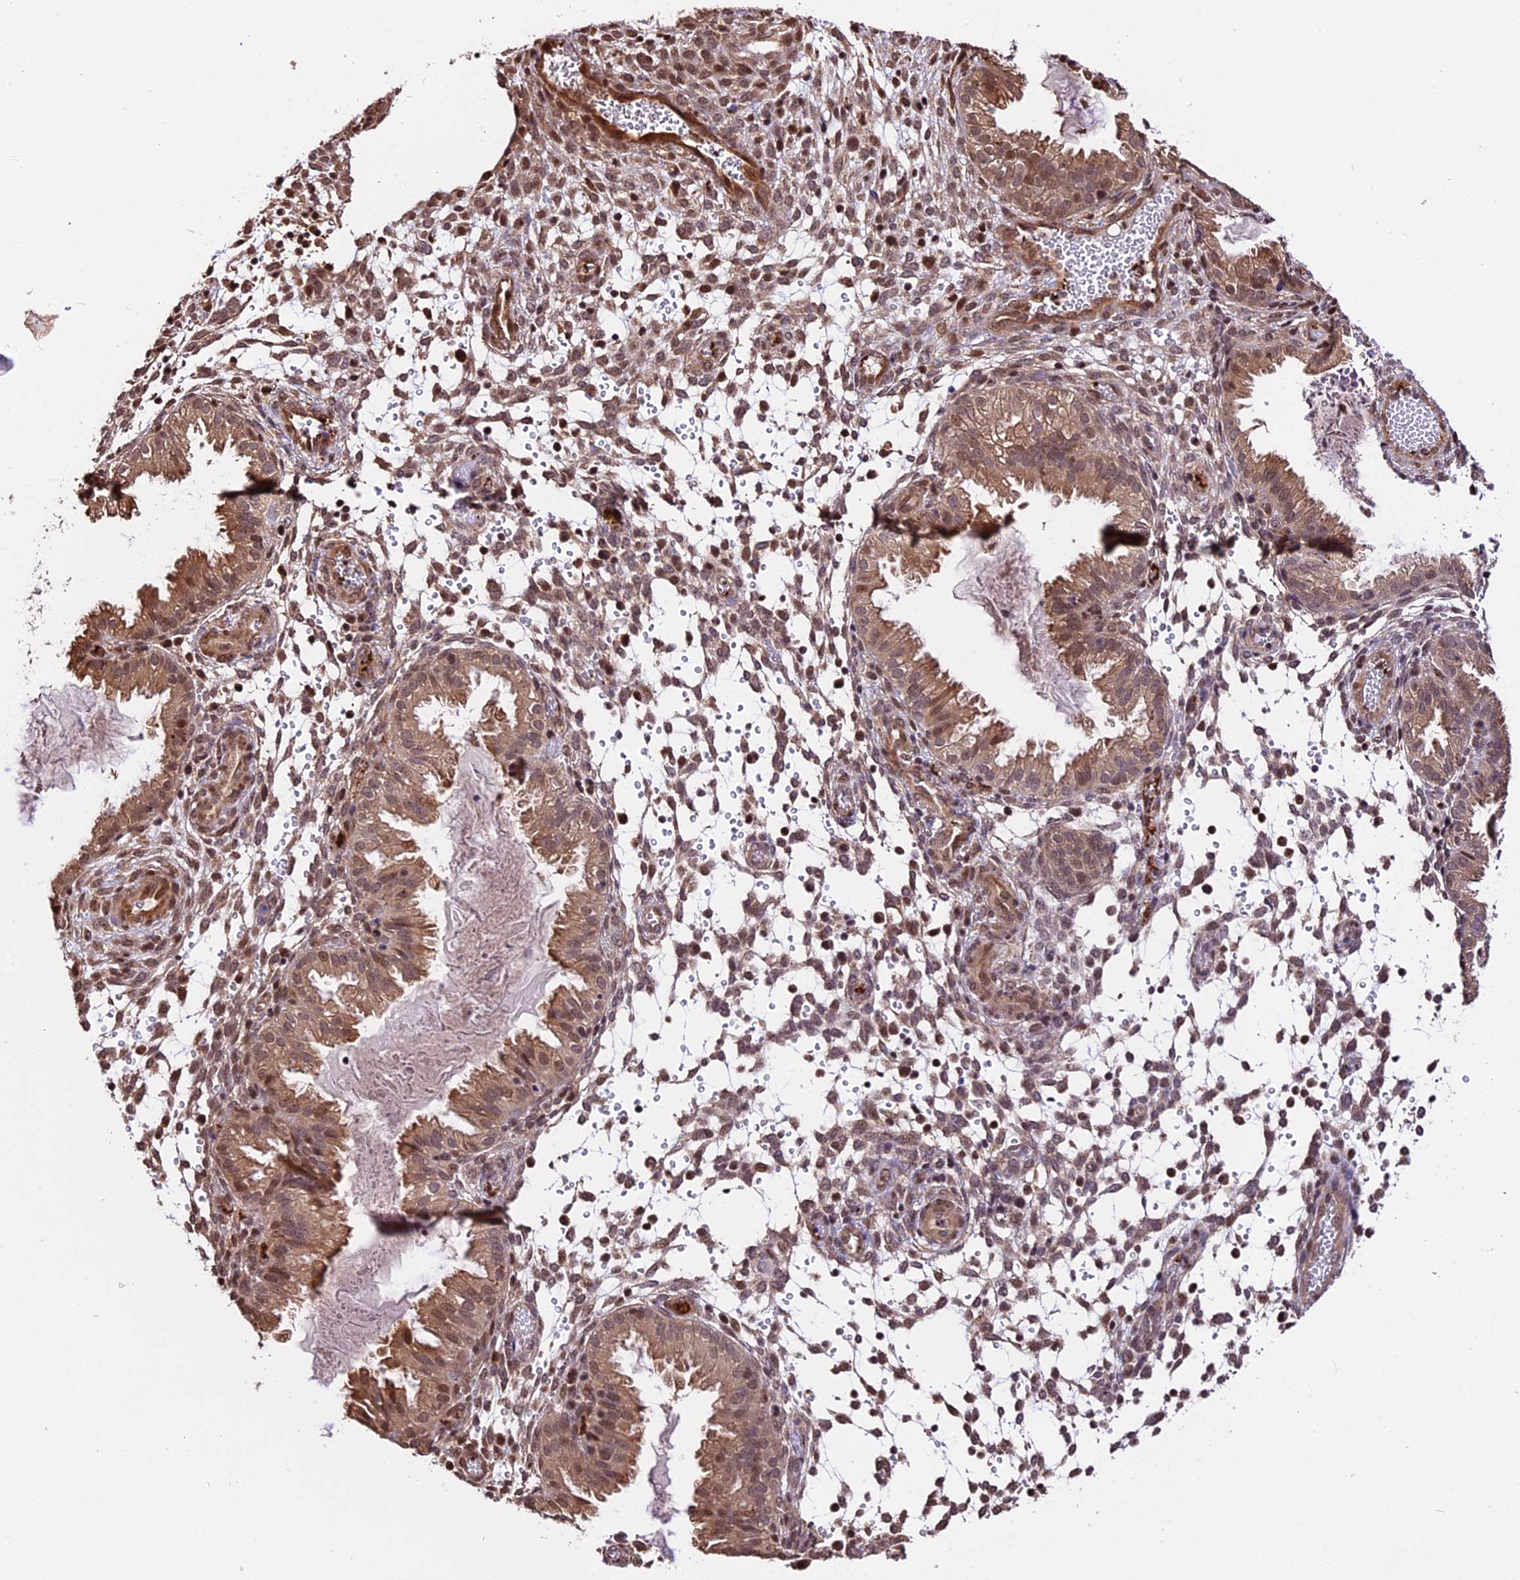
{"staining": {"intensity": "moderate", "quantity": "<25%", "location": "cytoplasmic/membranous,nuclear"}, "tissue": "endometrium", "cell_type": "Cells in endometrial stroma", "image_type": "normal", "snomed": [{"axis": "morphology", "description": "Normal tissue, NOS"}, {"axis": "topography", "description": "Endometrium"}], "caption": "An image of endometrium stained for a protein demonstrates moderate cytoplasmic/membranous,nuclear brown staining in cells in endometrial stroma.", "gene": "HERPUD1", "patient": {"sex": "female", "age": 33}}